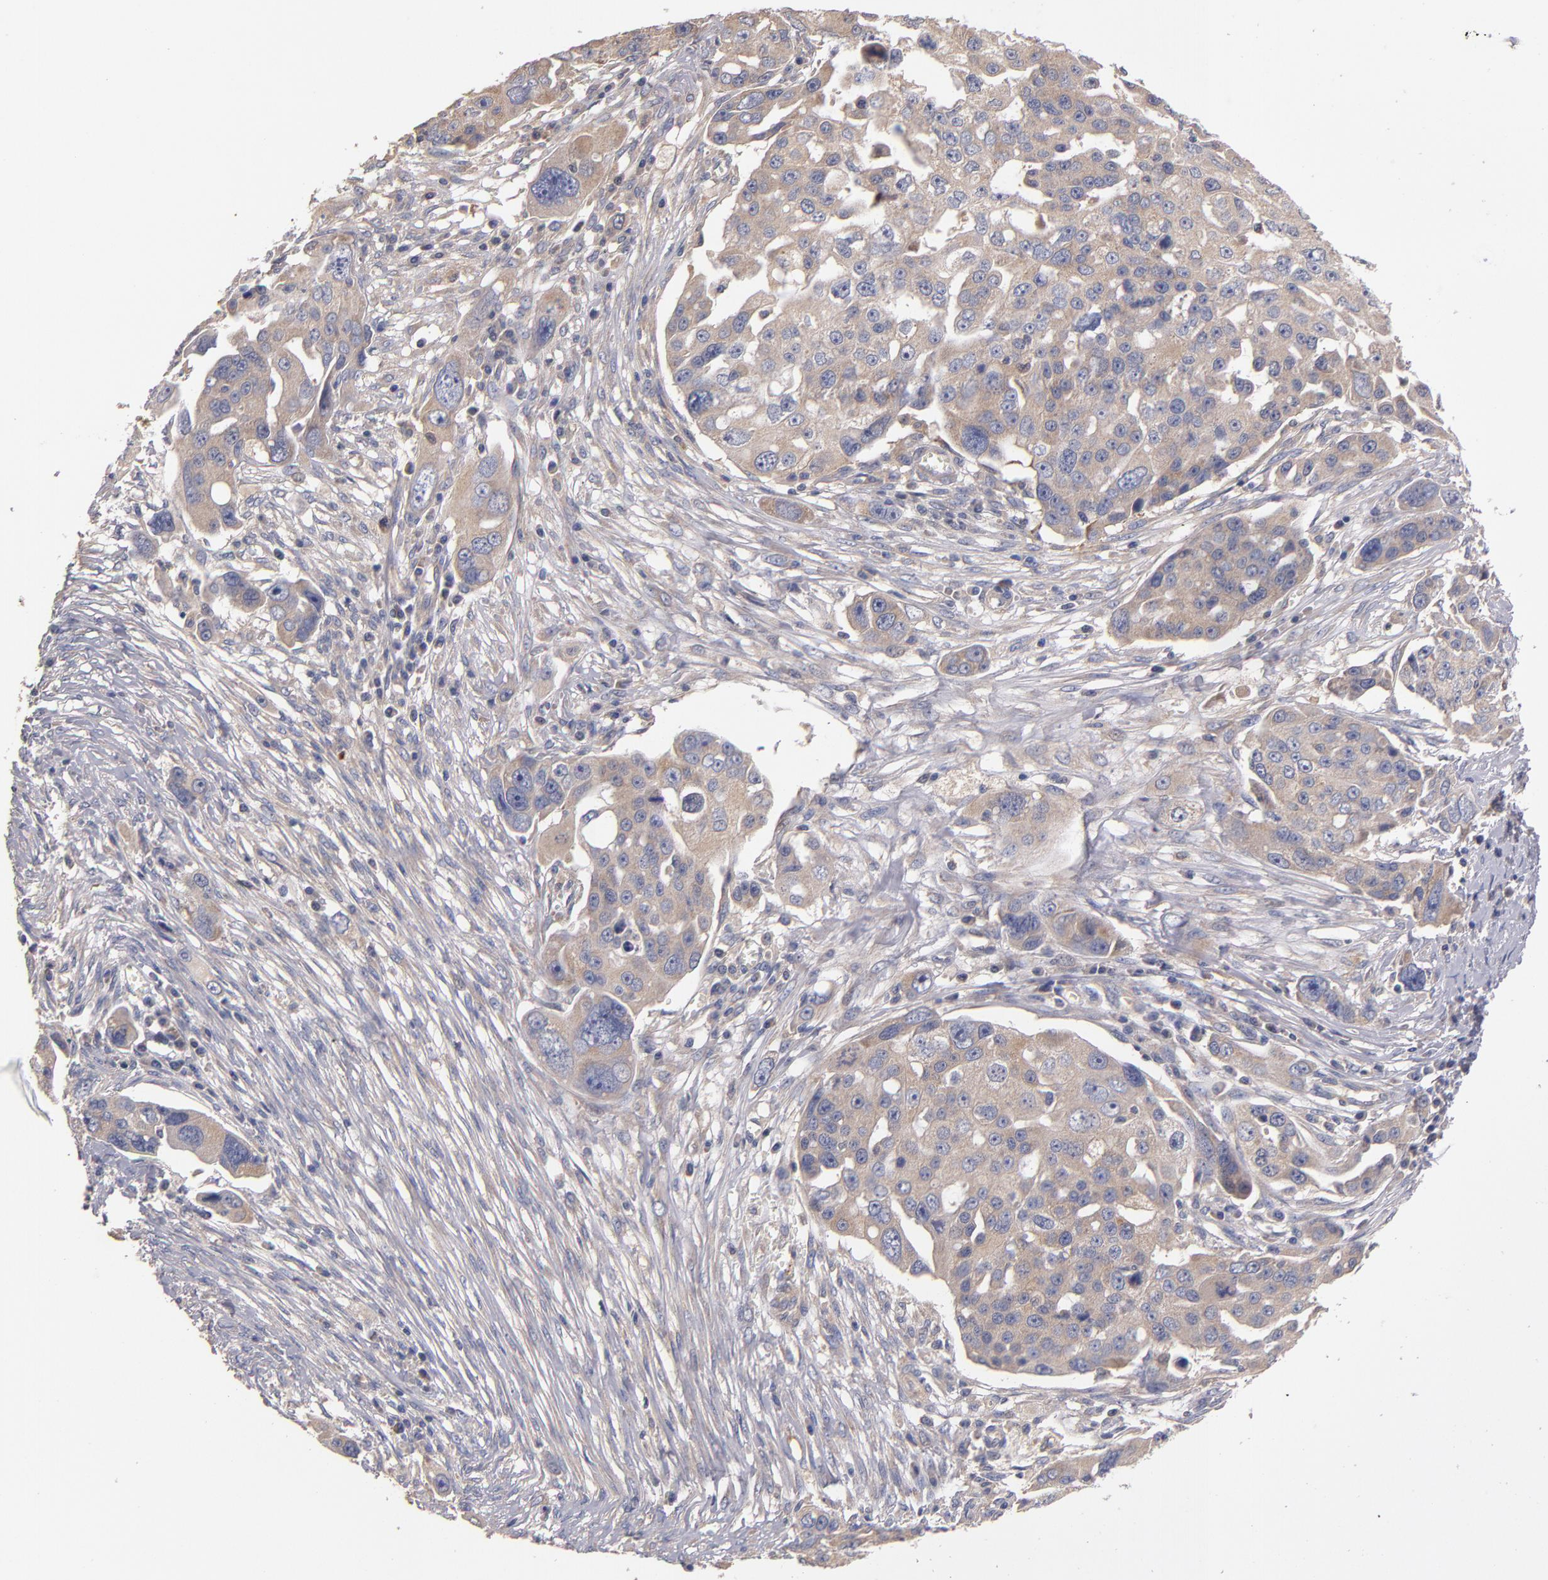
{"staining": {"intensity": "weak", "quantity": ">75%", "location": "cytoplasmic/membranous"}, "tissue": "ovarian cancer", "cell_type": "Tumor cells", "image_type": "cancer", "snomed": [{"axis": "morphology", "description": "Carcinoma, endometroid"}, {"axis": "topography", "description": "Ovary"}], "caption": "Ovarian cancer (endometroid carcinoma) stained with DAB (3,3'-diaminobenzidine) immunohistochemistry exhibits low levels of weak cytoplasmic/membranous positivity in about >75% of tumor cells.", "gene": "DACT1", "patient": {"sex": "female", "age": 75}}